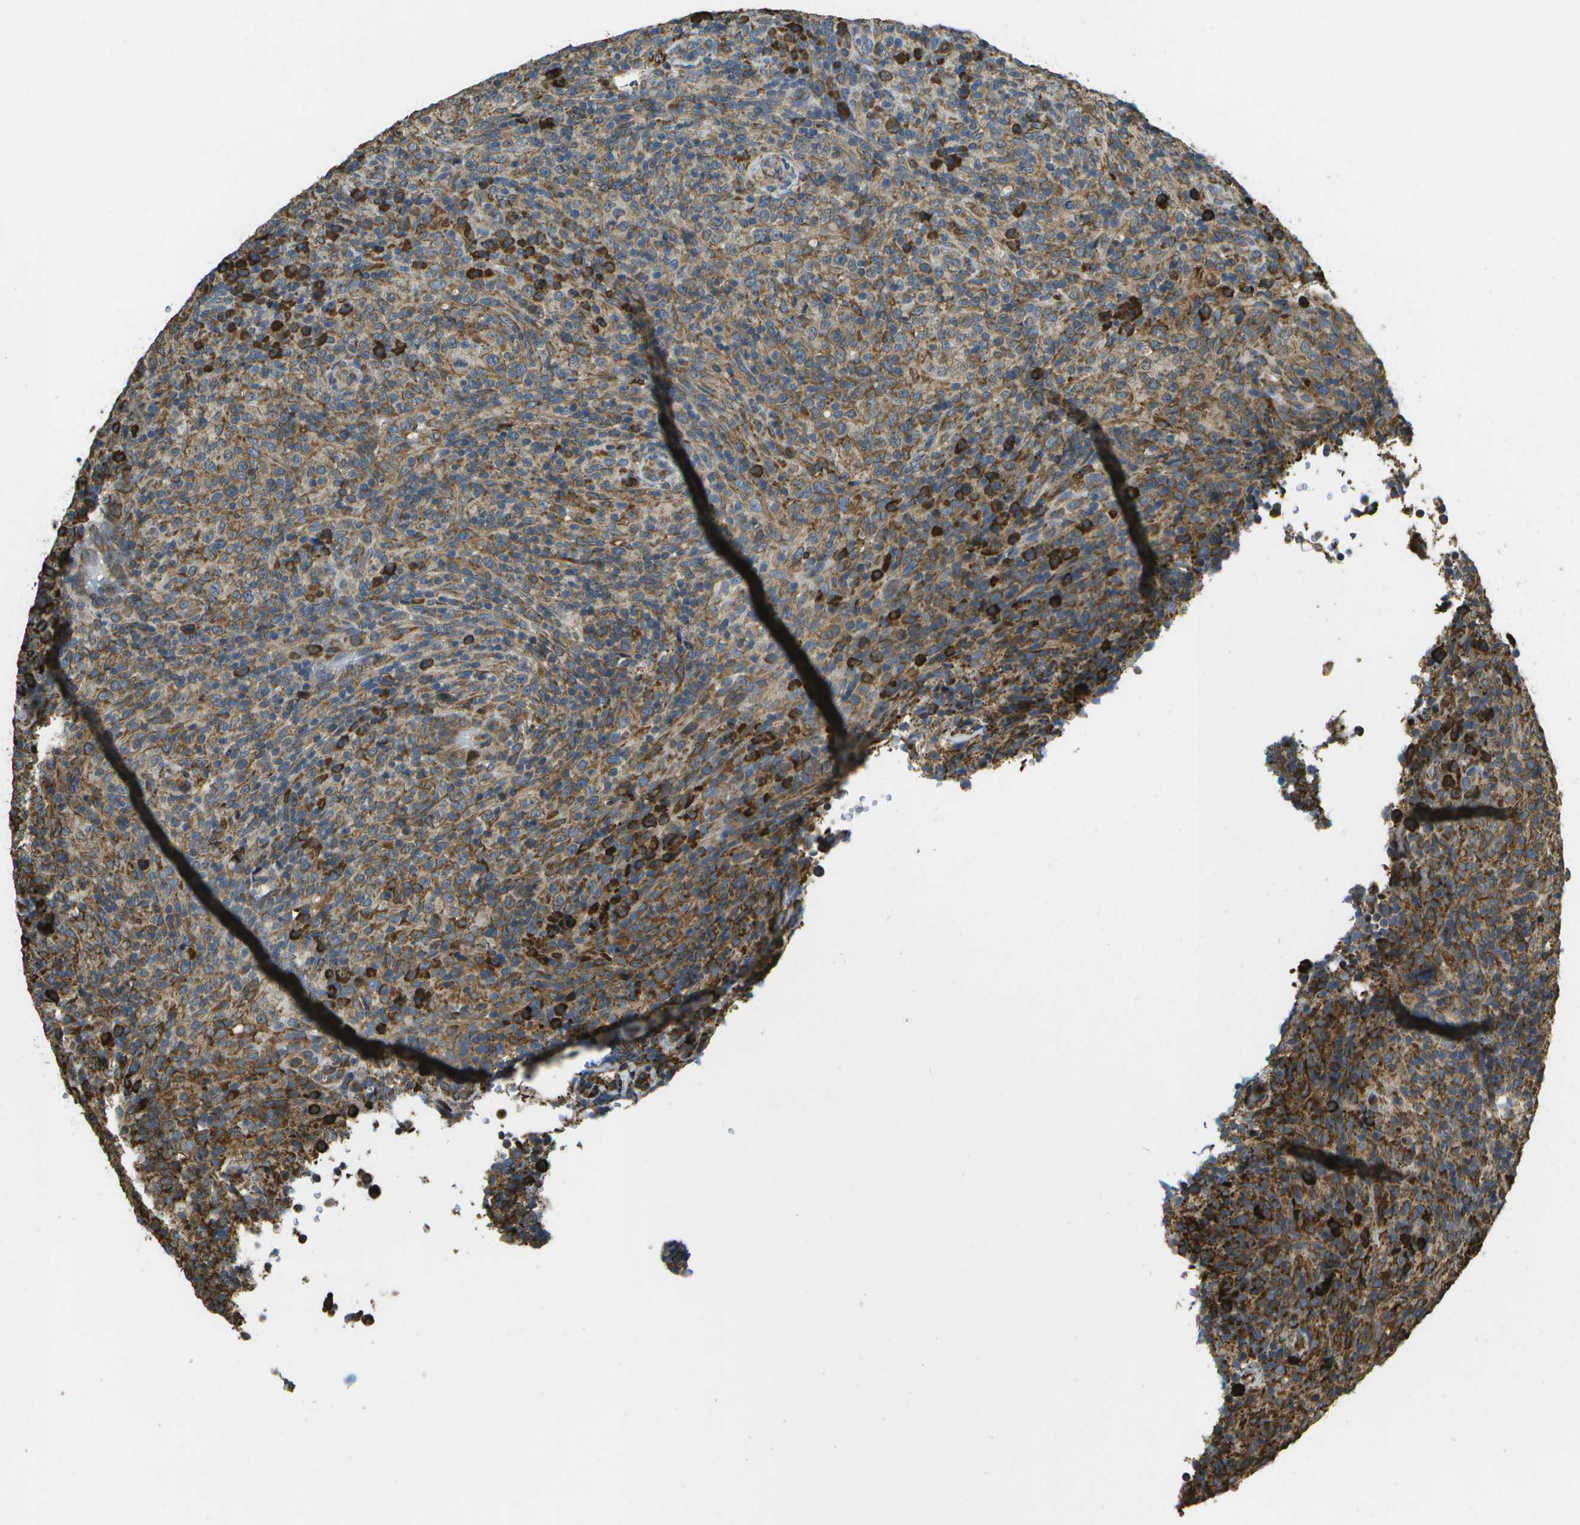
{"staining": {"intensity": "moderate", "quantity": ">75%", "location": "cytoplasmic/membranous"}, "tissue": "lymphoma", "cell_type": "Tumor cells", "image_type": "cancer", "snomed": [{"axis": "morphology", "description": "Malignant lymphoma, non-Hodgkin's type, High grade"}, {"axis": "topography", "description": "Lymph node"}], "caption": "Protein expression analysis of human lymphoma reveals moderate cytoplasmic/membranous staining in about >75% of tumor cells.", "gene": "PDIA4", "patient": {"sex": "female", "age": 76}}